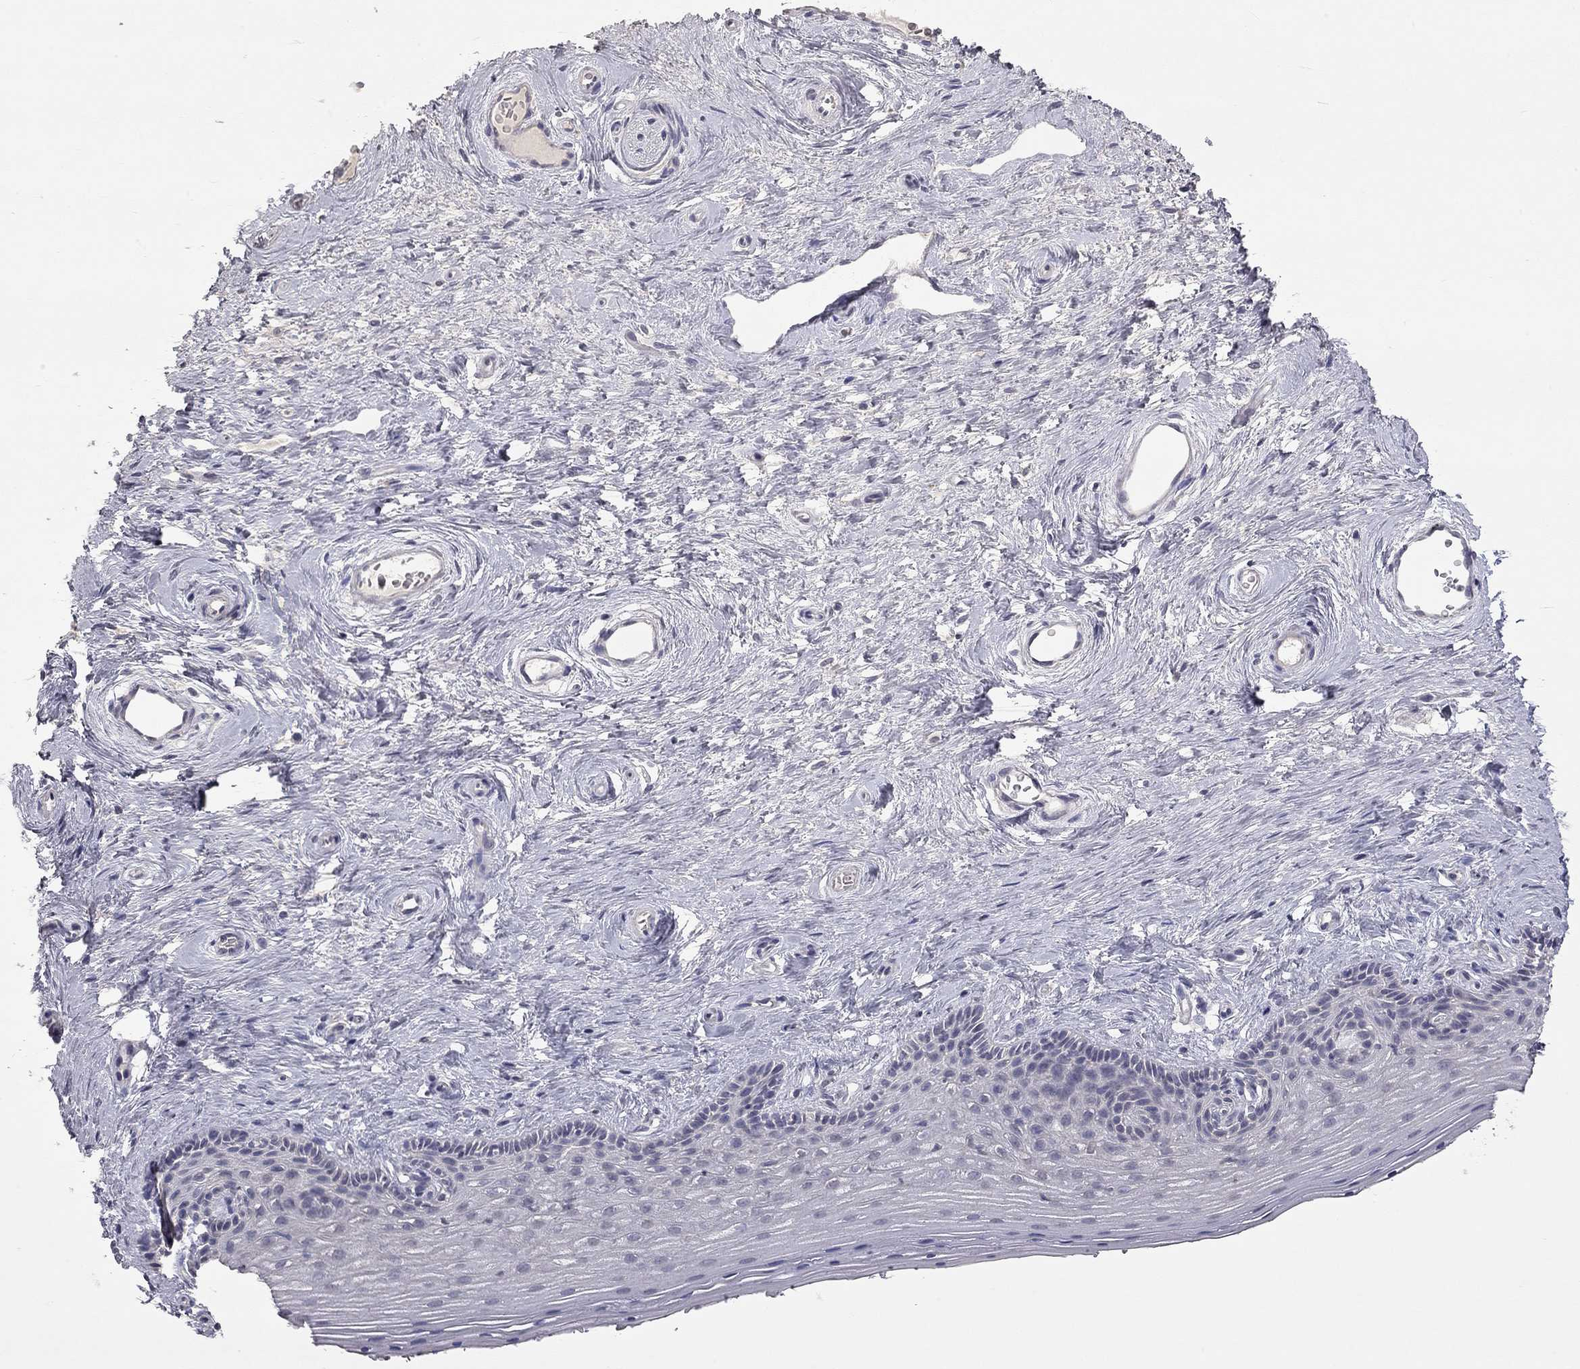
{"staining": {"intensity": "negative", "quantity": "none", "location": "none"}, "tissue": "vagina", "cell_type": "Squamous epithelial cells", "image_type": "normal", "snomed": [{"axis": "morphology", "description": "Normal tissue, NOS"}, {"axis": "topography", "description": "Vagina"}], "caption": "The photomicrograph demonstrates no significant staining in squamous epithelial cells of vagina. (Stains: DAB IHC with hematoxylin counter stain, Microscopy: brightfield microscopy at high magnification).", "gene": "SYT12", "patient": {"sex": "female", "age": 45}}